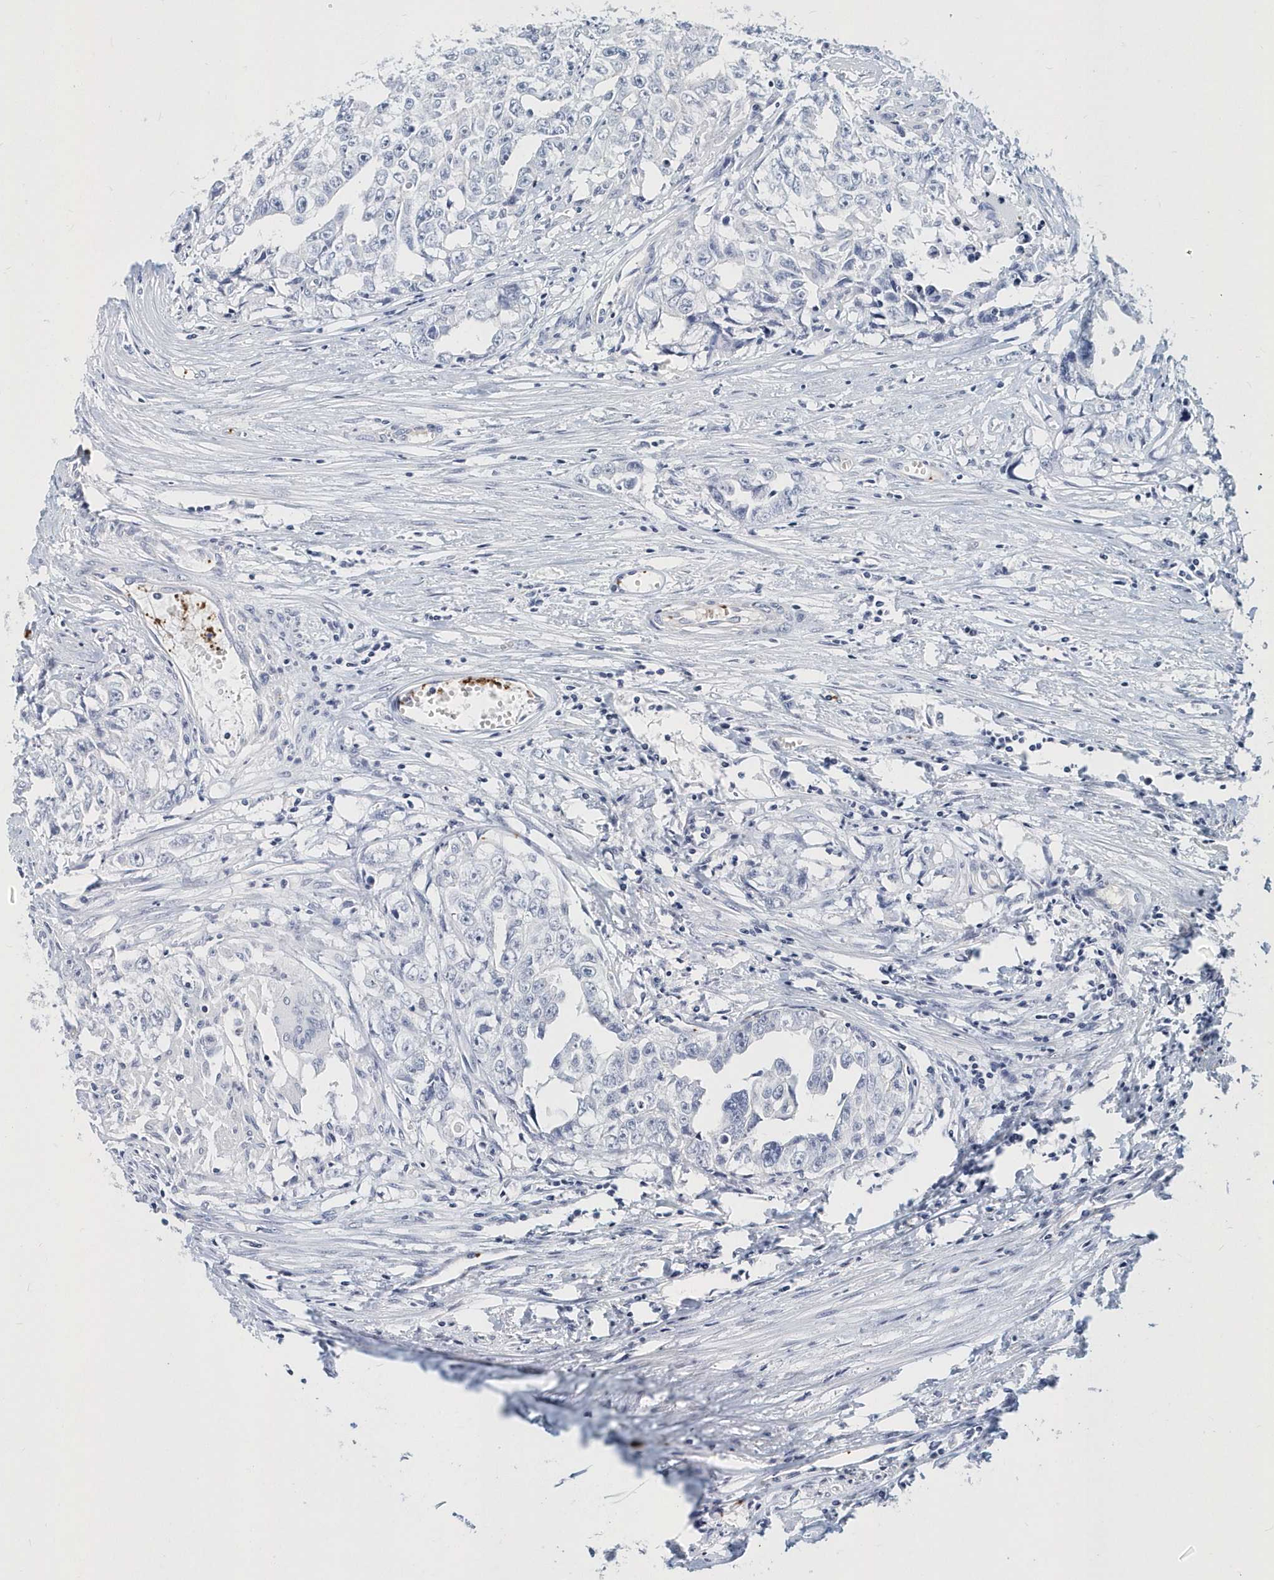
{"staining": {"intensity": "negative", "quantity": "none", "location": "none"}, "tissue": "testis cancer", "cell_type": "Tumor cells", "image_type": "cancer", "snomed": [{"axis": "morphology", "description": "Seminoma, NOS"}, {"axis": "morphology", "description": "Carcinoma, Embryonal, NOS"}, {"axis": "topography", "description": "Testis"}], "caption": "The image displays no staining of tumor cells in testis embryonal carcinoma. Brightfield microscopy of immunohistochemistry (IHC) stained with DAB (brown) and hematoxylin (blue), captured at high magnification.", "gene": "ITGA2B", "patient": {"sex": "male", "age": 43}}